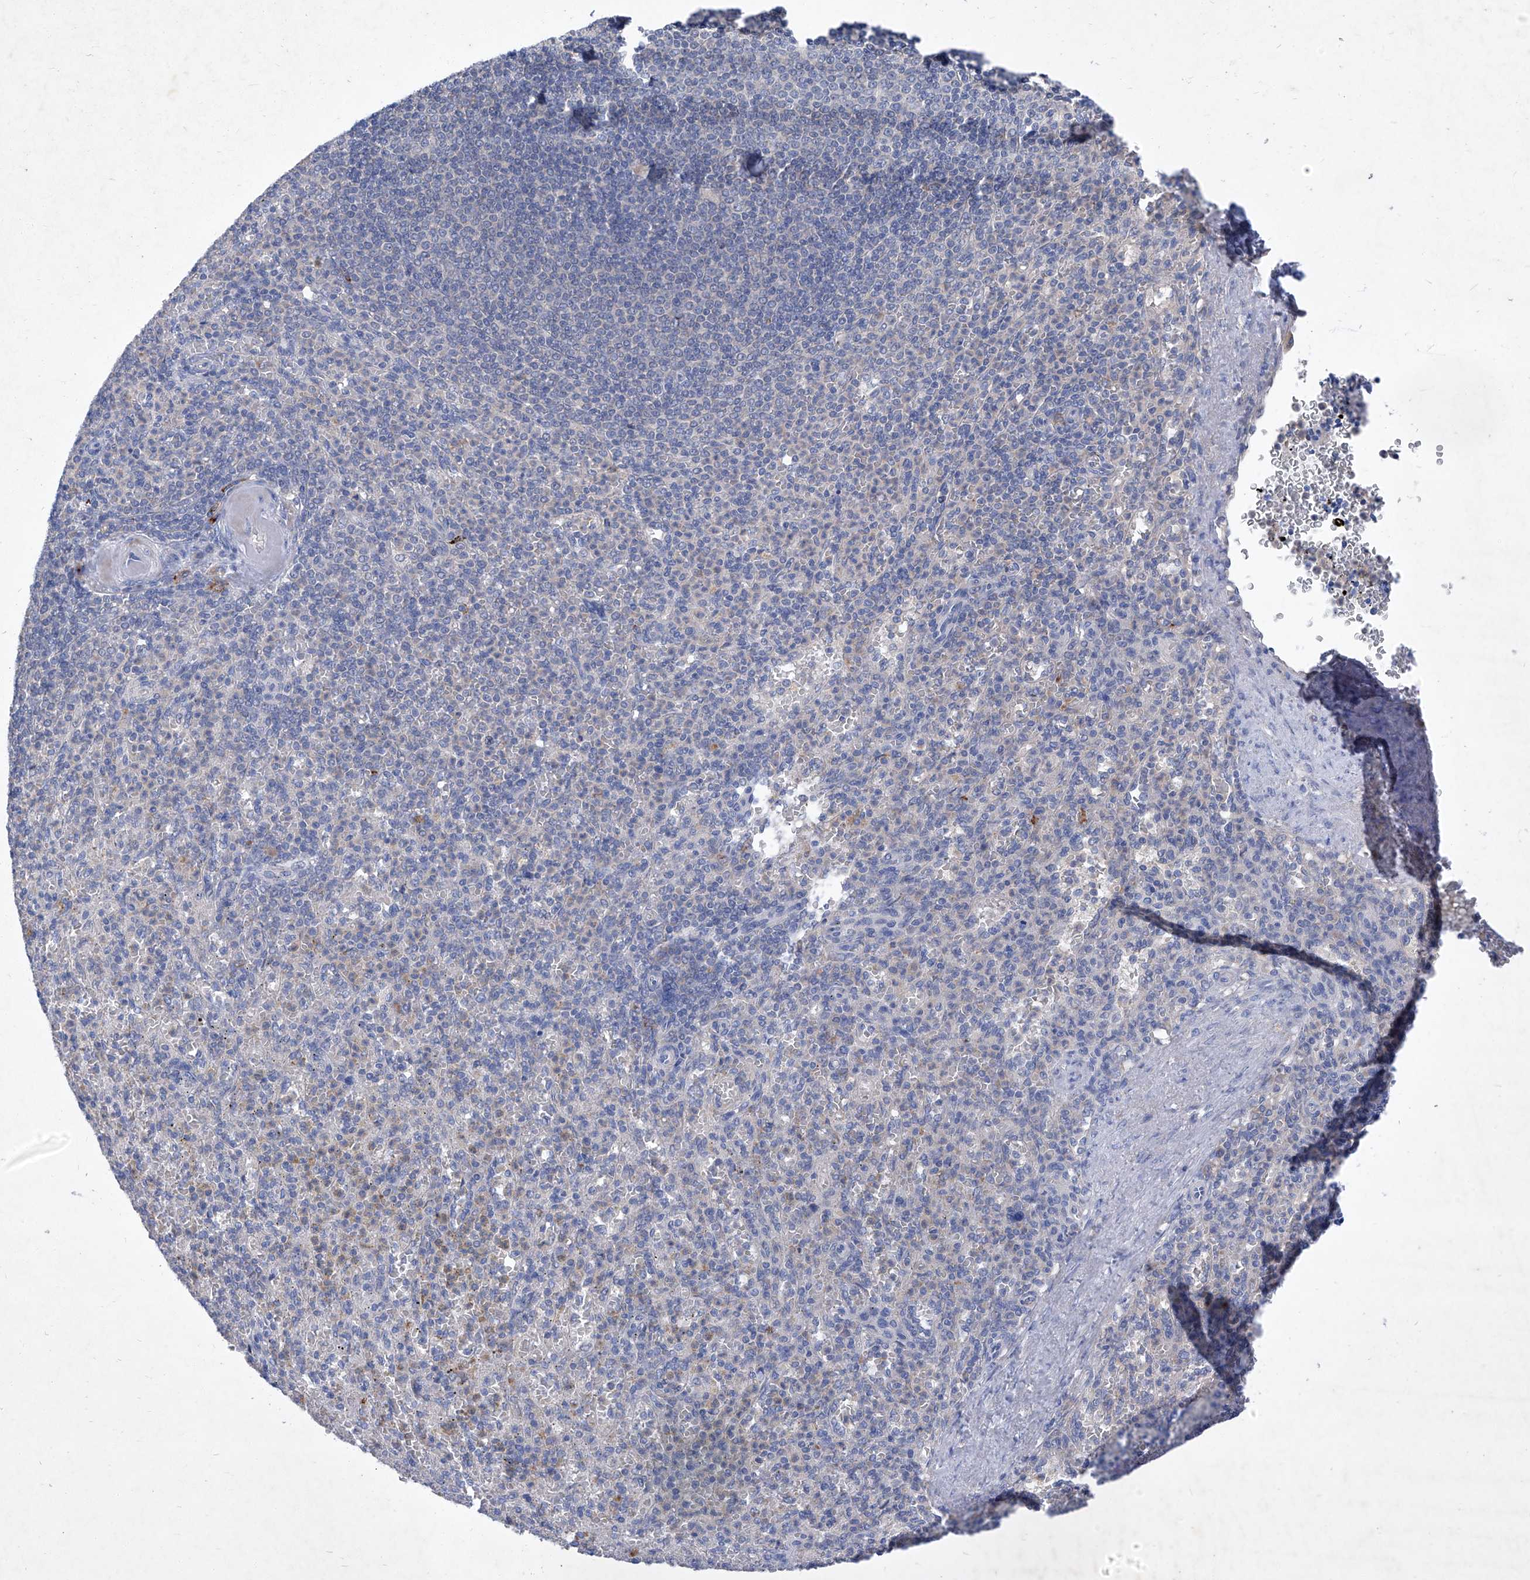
{"staining": {"intensity": "negative", "quantity": "none", "location": "none"}, "tissue": "spleen", "cell_type": "Cells in red pulp", "image_type": "normal", "snomed": [{"axis": "morphology", "description": "Normal tissue, NOS"}, {"axis": "topography", "description": "Spleen"}], "caption": "High magnification brightfield microscopy of benign spleen stained with DAB (3,3'-diaminobenzidine) (brown) and counterstained with hematoxylin (blue): cells in red pulp show no significant expression.", "gene": "SBK2", "patient": {"sex": "female", "age": 74}}